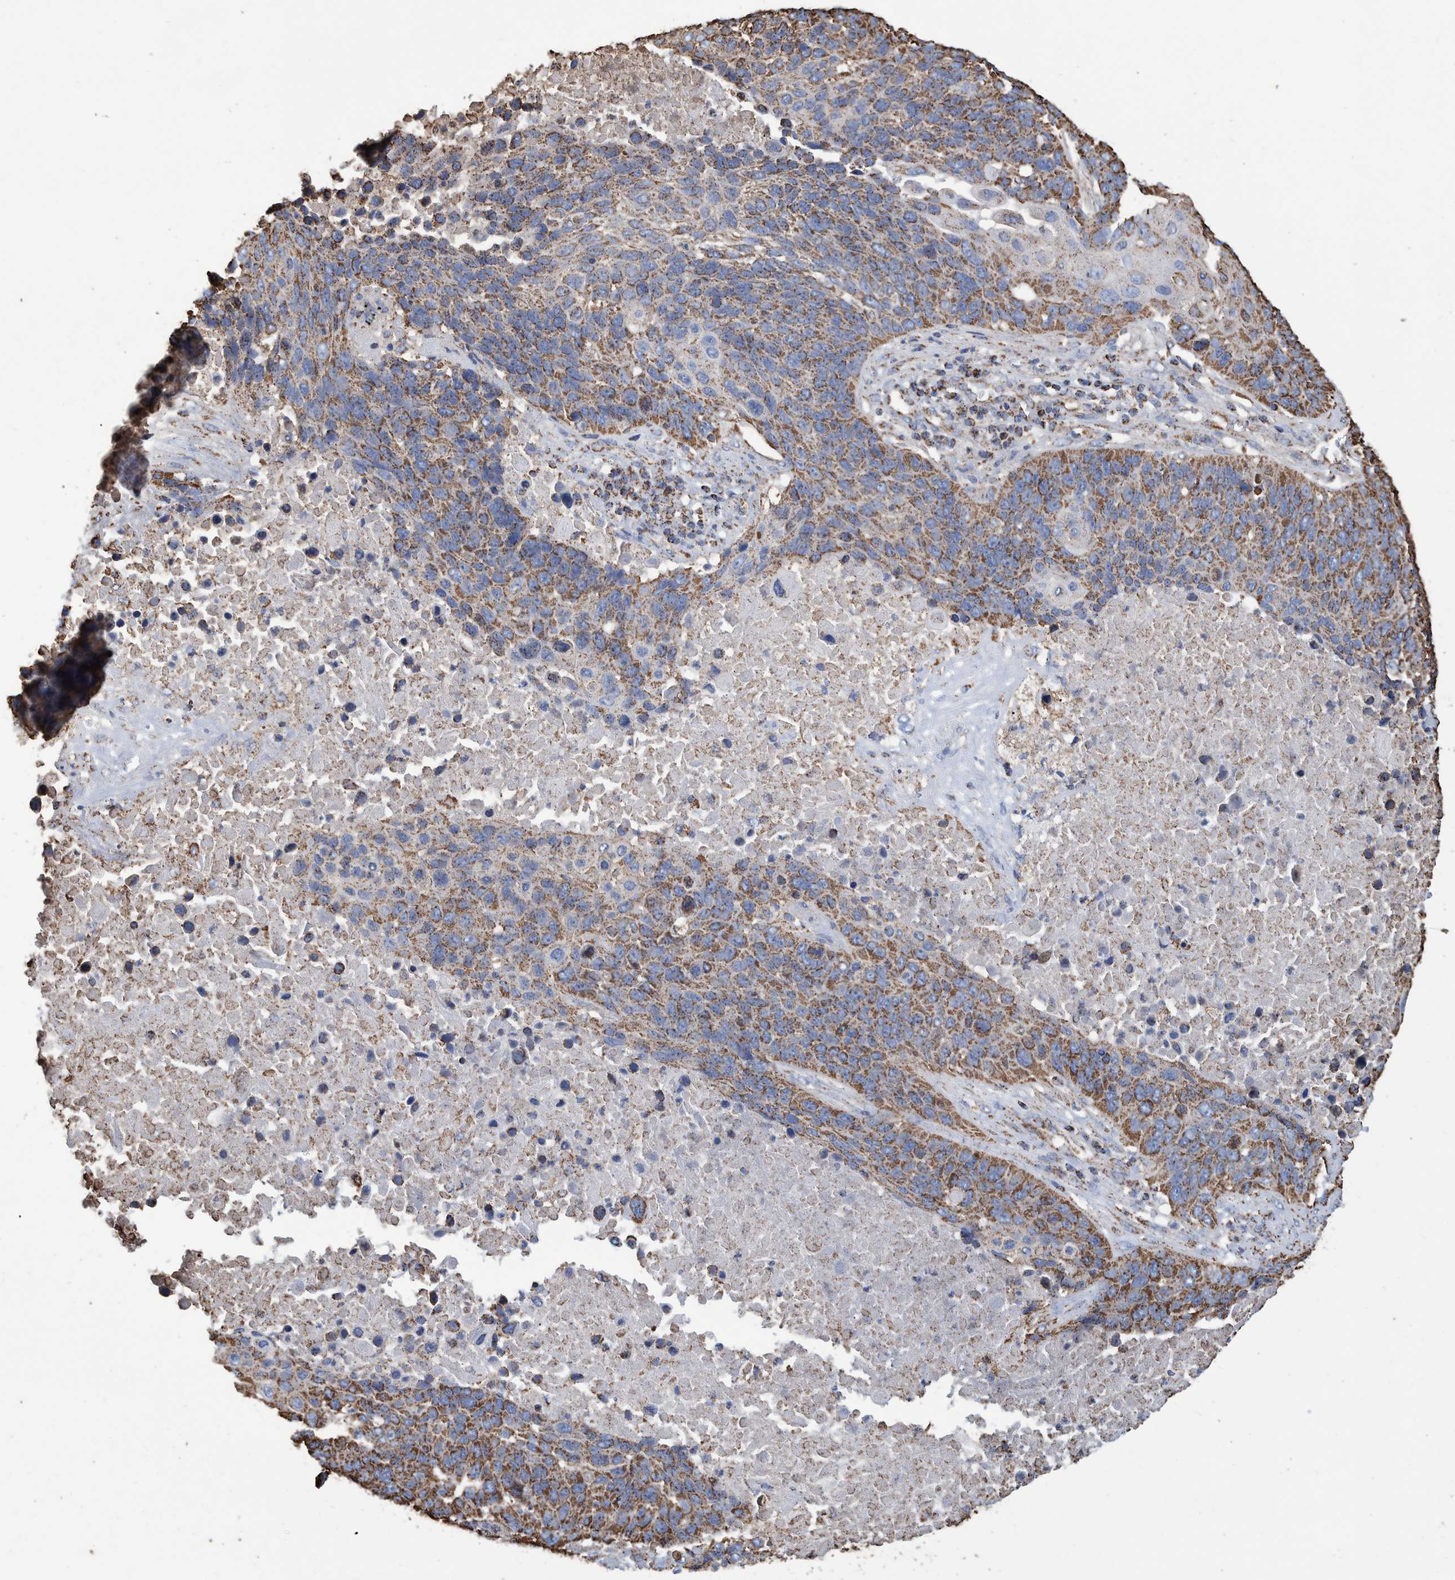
{"staining": {"intensity": "moderate", "quantity": ">75%", "location": "cytoplasmic/membranous"}, "tissue": "lung cancer", "cell_type": "Tumor cells", "image_type": "cancer", "snomed": [{"axis": "morphology", "description": "Squamous cell carcinoma, NOS"}, {"axis": "topography", "description": "Lung"}], "caption": "Immunohistochemical staining of lung squamous cell carcinoma reveals moderate cytoplasmic/membranous protein expression in about >75% of tumor cells. (DAB (3,3'-diaminobenzidine) IHC, brown staining for protein, blue staining for nuclei).", "gene": "VPS26C", "patient": {"sex": "male", "age": 66}}